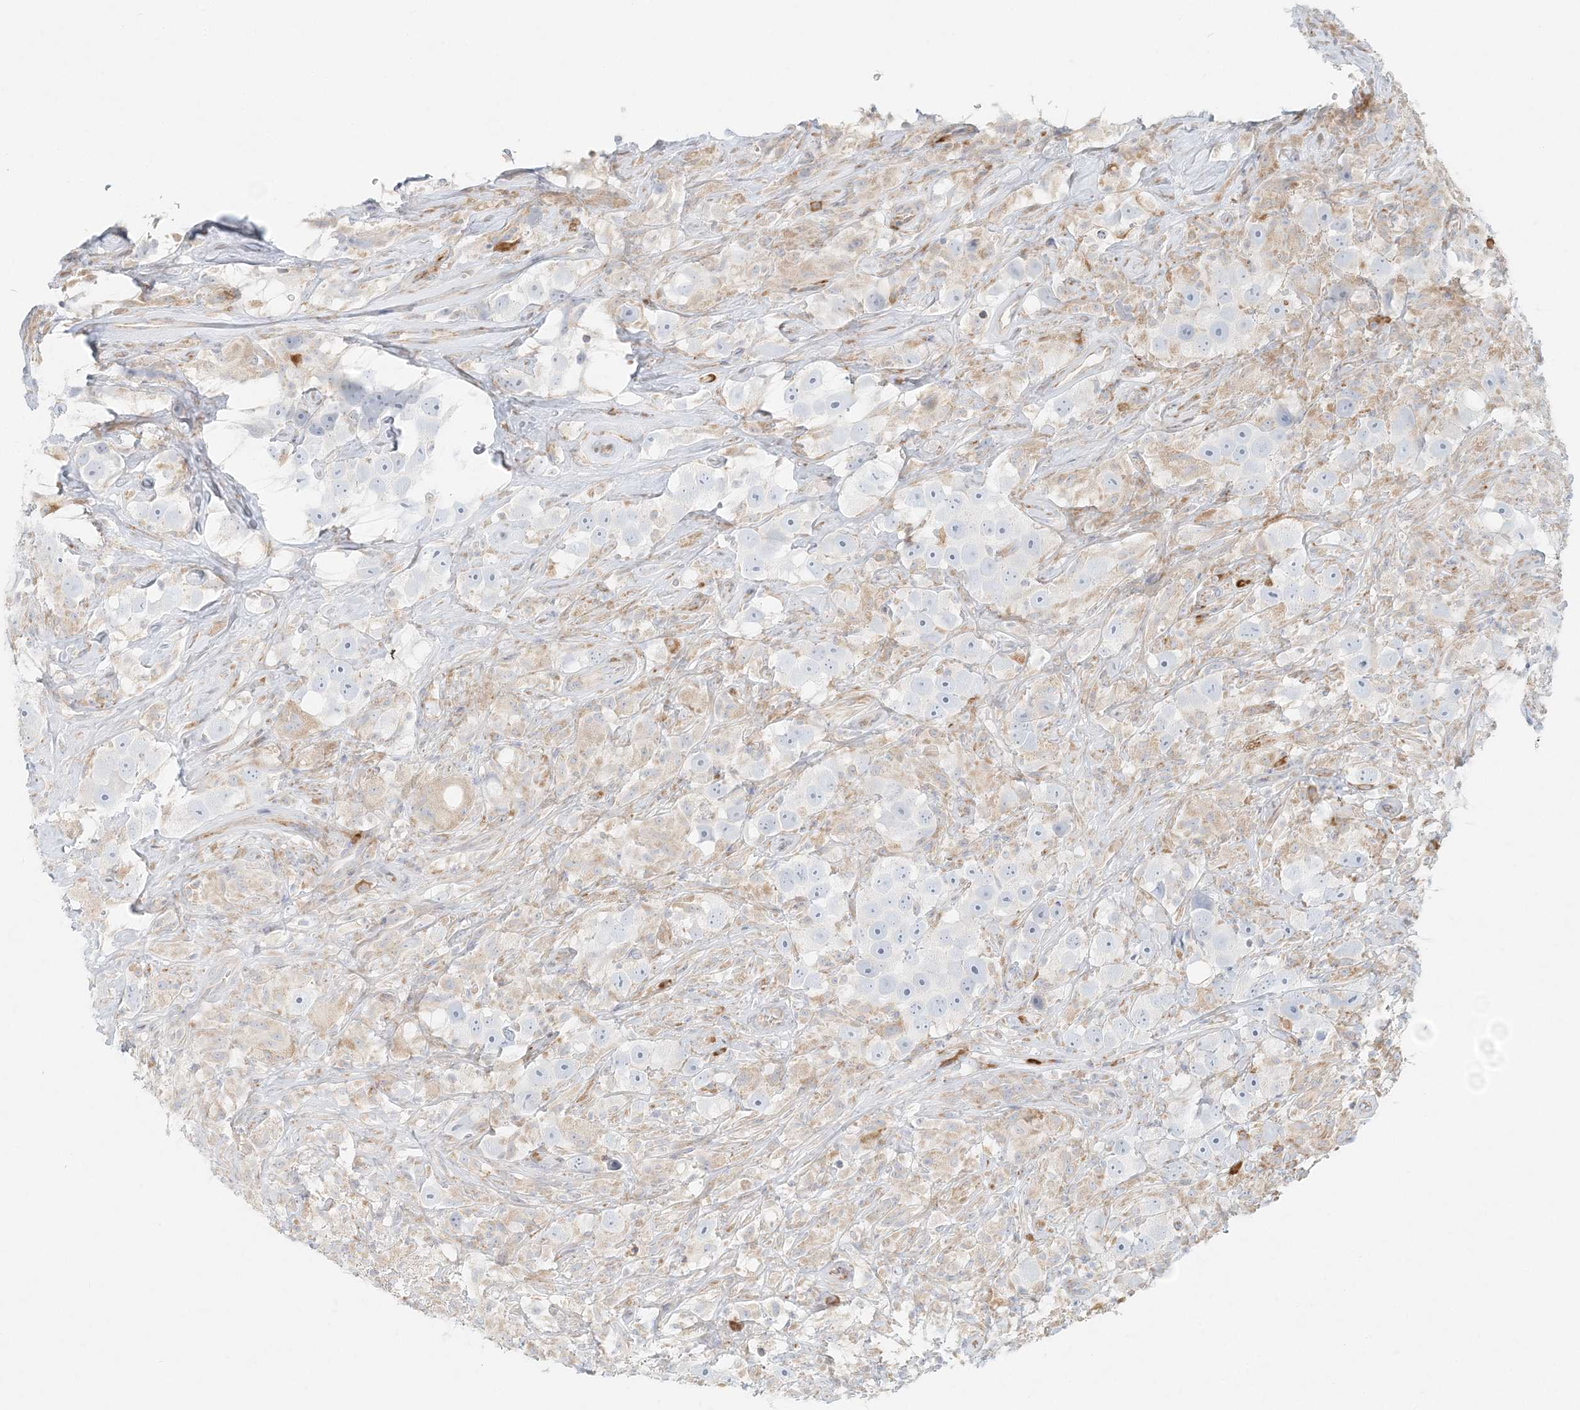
{"staining": {"intensity": "negative", "quantity": "none", "location": "none"}, "tissue": "testis cancer", "cell_type": "Tumor cells", "image_type": "cancer", "snomed": [{"axis": "morphology", "description": "Seminoma, NOS"}, {"axis": "topography", "description": "Testis"}], "caption": "This is an IHC micrograph of seminoma (testis). There is no expression in tumor cells.", "gene": "STK11IP", "patient": {"sex": "male", "age": 49}}